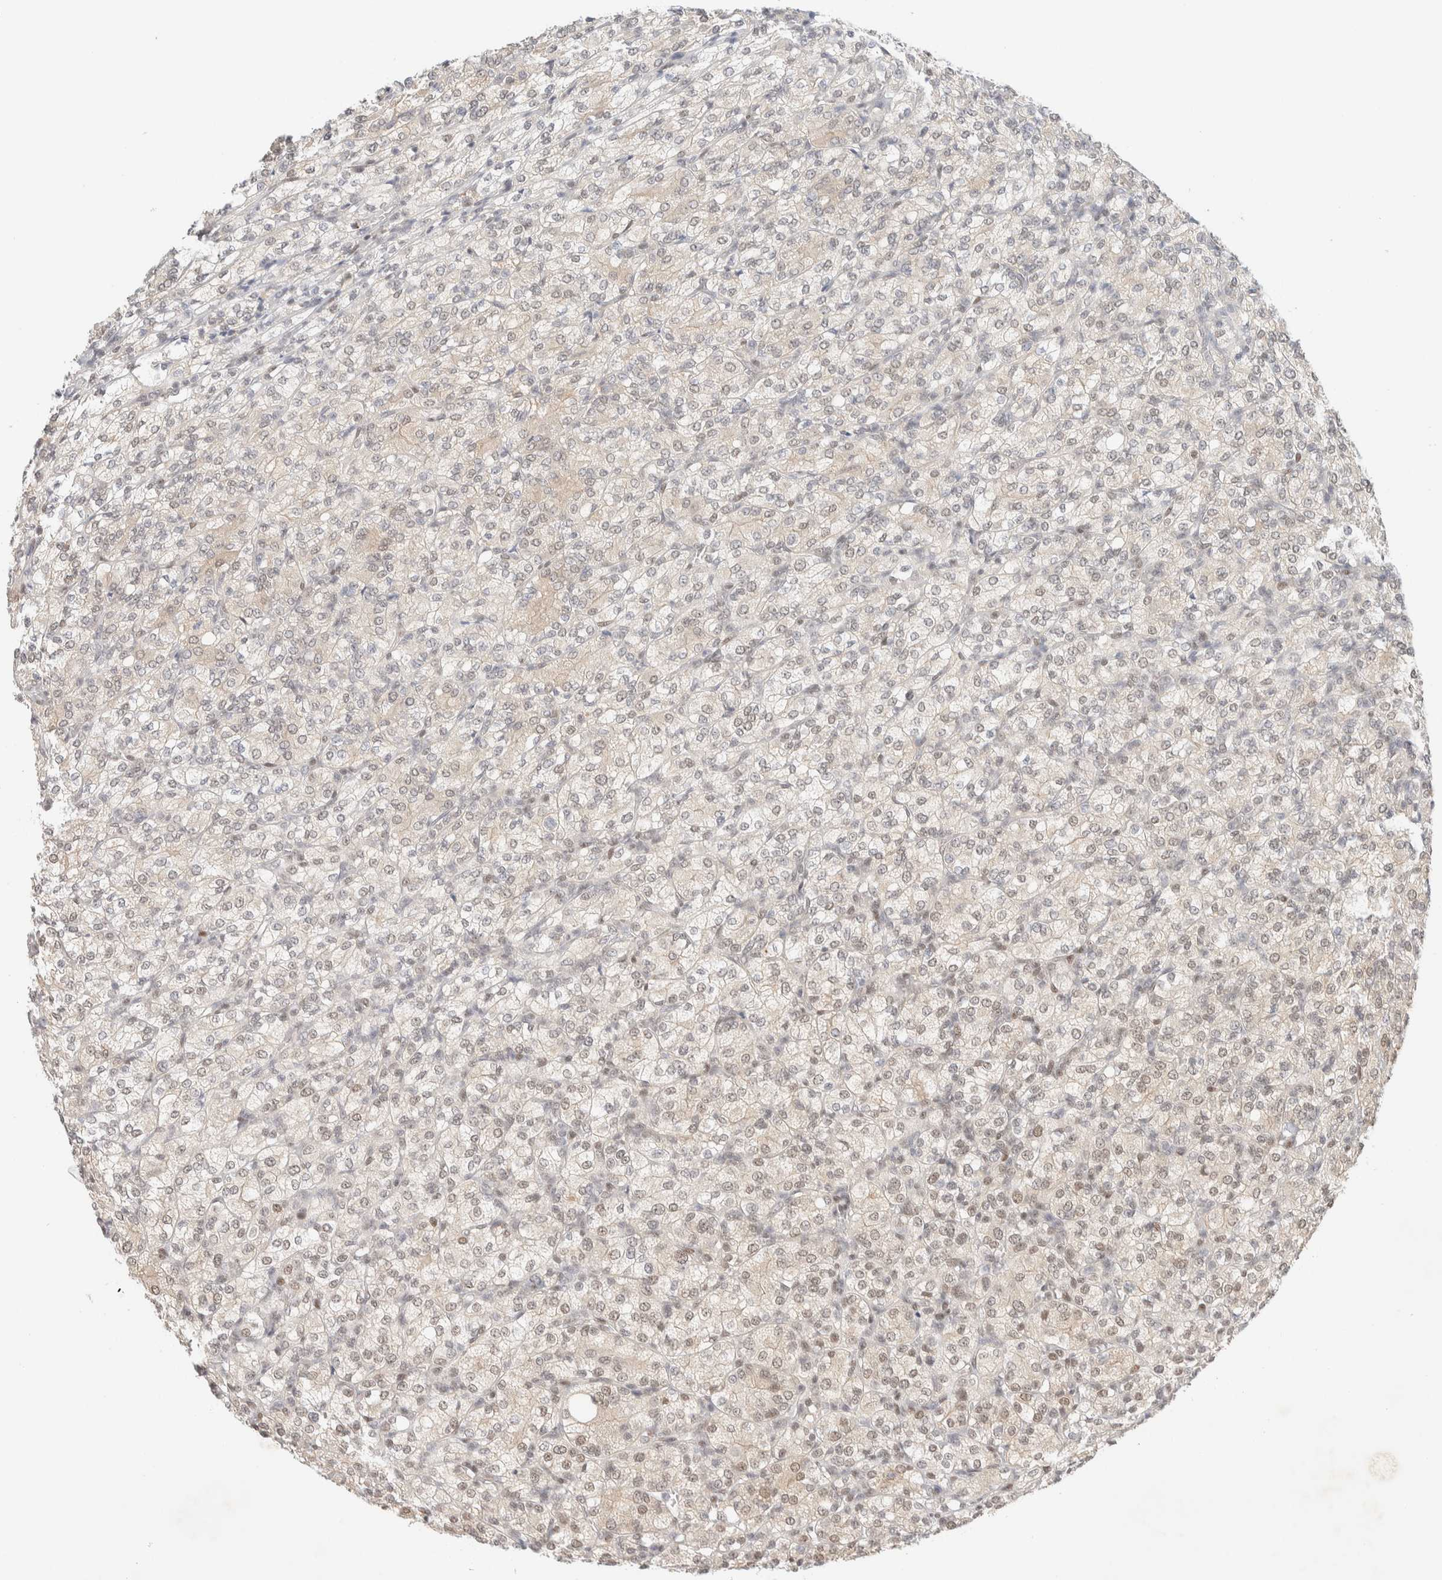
{"staining": {"intensity": "weak", "quantity": "<25%", "location": "cytoplasmic/membranous,nuclear"}, "tissue": "renal cancer", "cell_type": "Tumor cells", "image_type": "cancer", "snomed": [{"axis": "morphology", "description": "Adenocarcinoma, NOS"}, {"axis": "topography", "description": "Kidney"}], "caption": "An image of renal adenocarcinoma stained for a protein demonstrates no brown staining in tumor cells.", "gene": "PYGO2", "patient": {"sex": "male", "age": 77}}